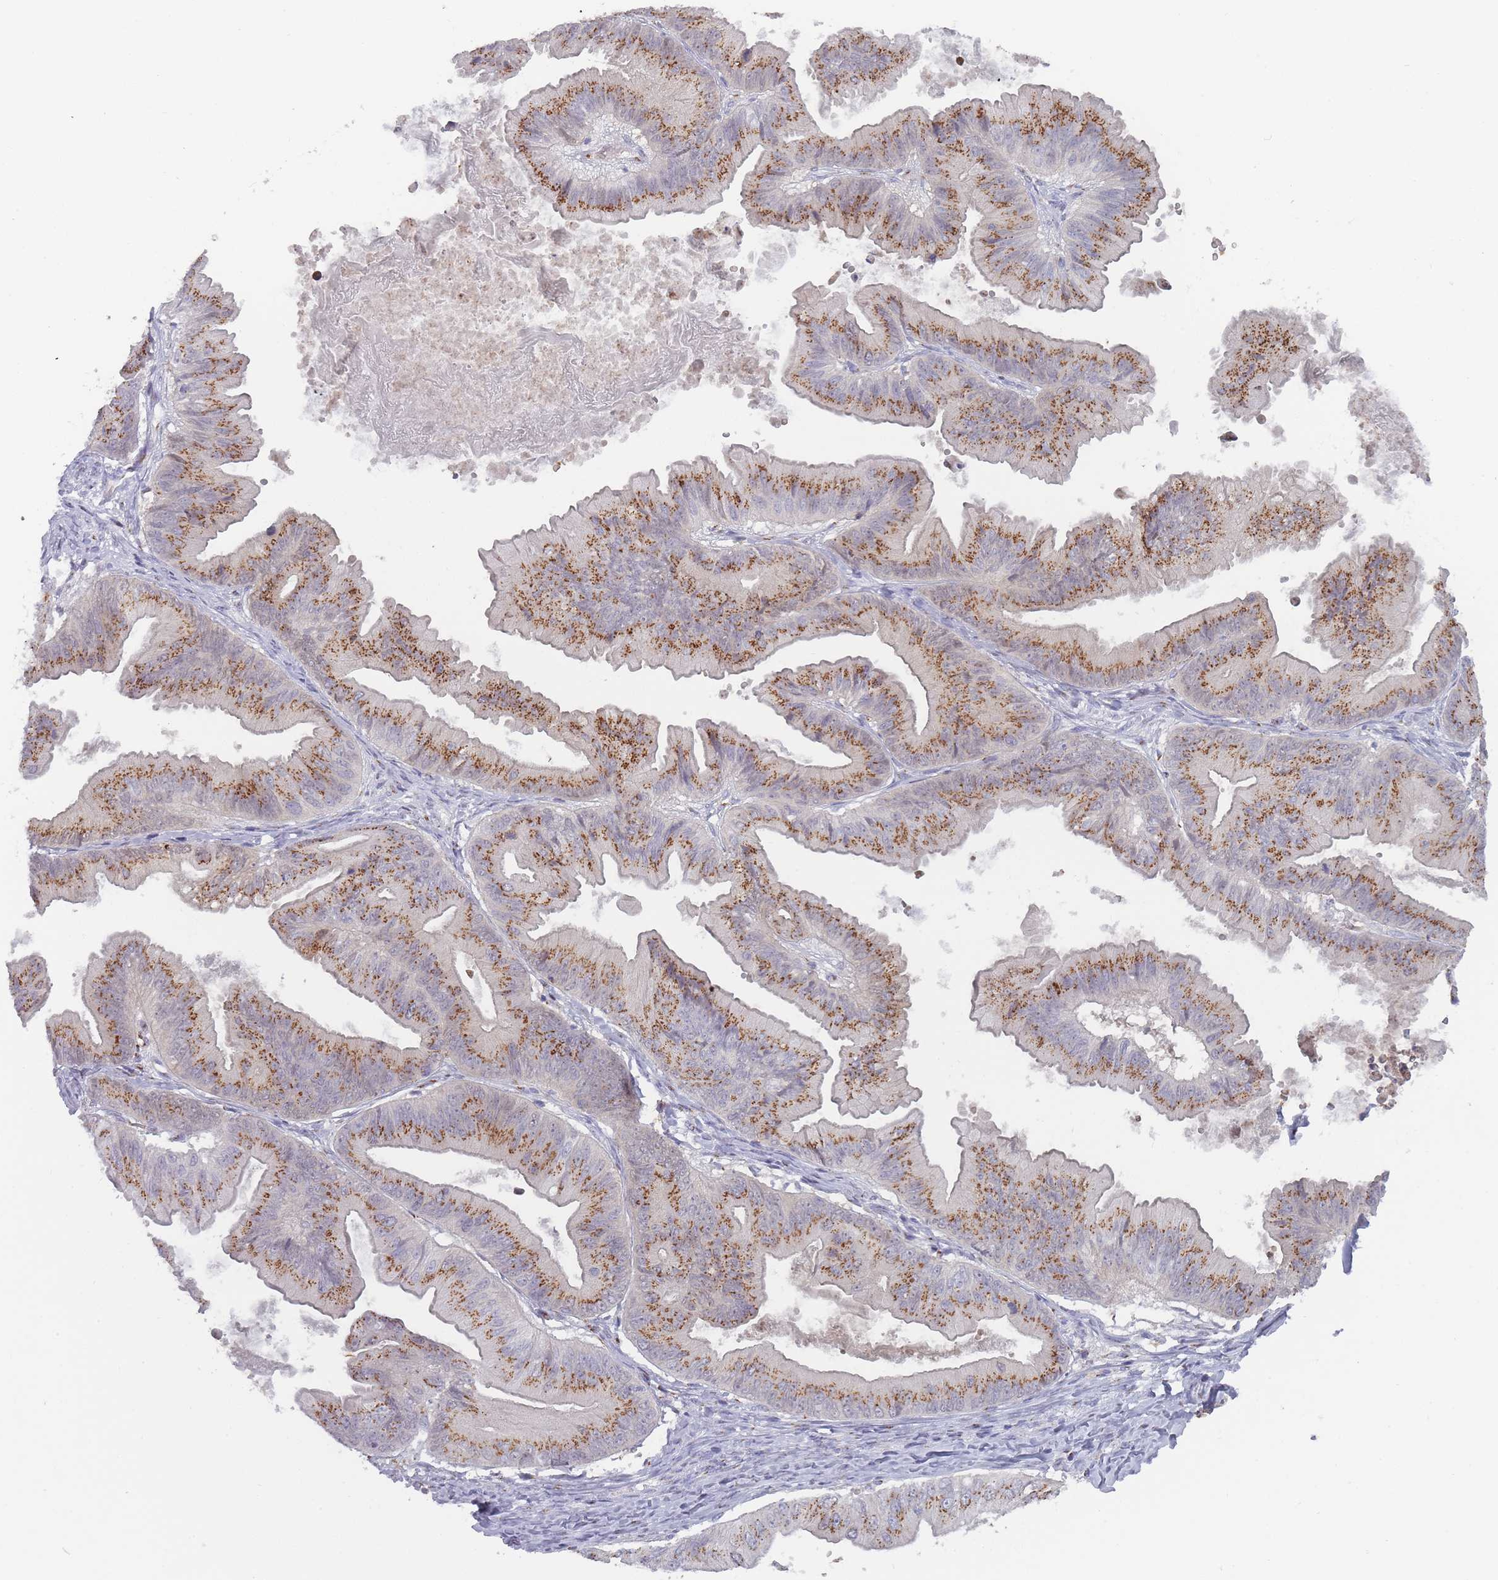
{"staining": {"intensity": "moderate", "quantity": ">75%", "location": "cytoplasmic/membranous"}, "tissue": "ovarian cancer", "cell_type": "Tumor cells", "image_type": "cancer", "snomed": [{"axis": "morphology", "description": "Cystadenocarcinoma, mucinous, NOS"}, {"axis": "topography", "description": "Ovary"}], "caption": "Protein expression analysis of ovarian cancer (mucinous cystadenocarcinoma) displays moderate cytoplasmic/membranous staining in approximately >75% of tumor cells. (DAB (3,3'-diaminobenzidine) = brown stain, brightfield microscopy at high magnification).", "gene": "MAN1B1", "patient": {"sex": "female", "age": 61}}